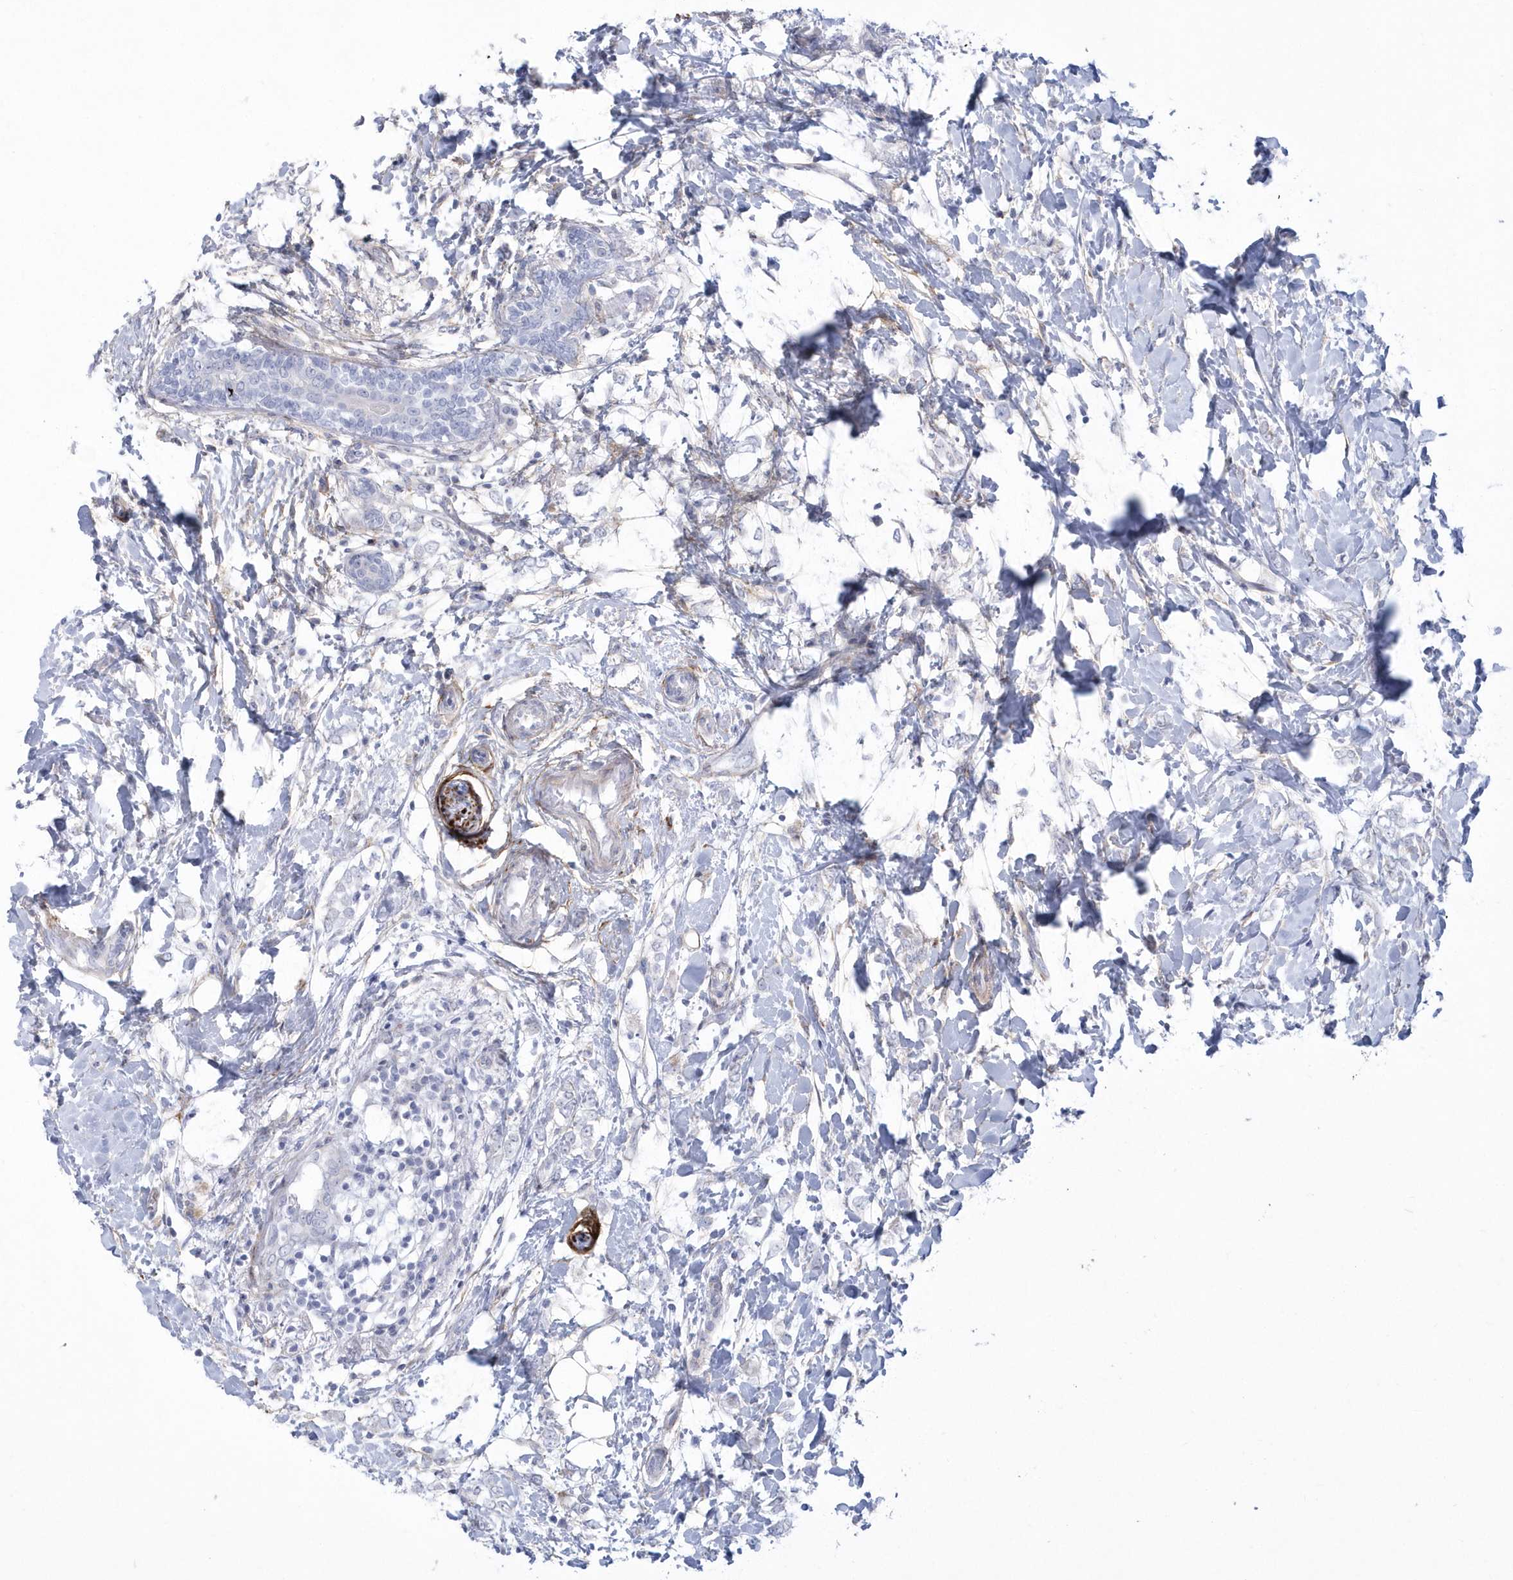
{"staining": {"intensity": "negative", "quantity": "none", "location": "none"}, "tissue": "breast cancer", "cell_type": "Tumor cells", "image_type": "cancer", "snomed": [{"axis": "morphology", "description": "Normal tissue, NOS"}, {"axis": "morphology", "description": "Lobular carcinoma"}, {"axis": "topography", "description": "Breast"}], "caption": "A histopathology image of human breast cancer is negative for staining in tumor cells. Nuclei are stained in blue.", "gene": "WDR27", "patient": {"sex": "female", "age": 47}}